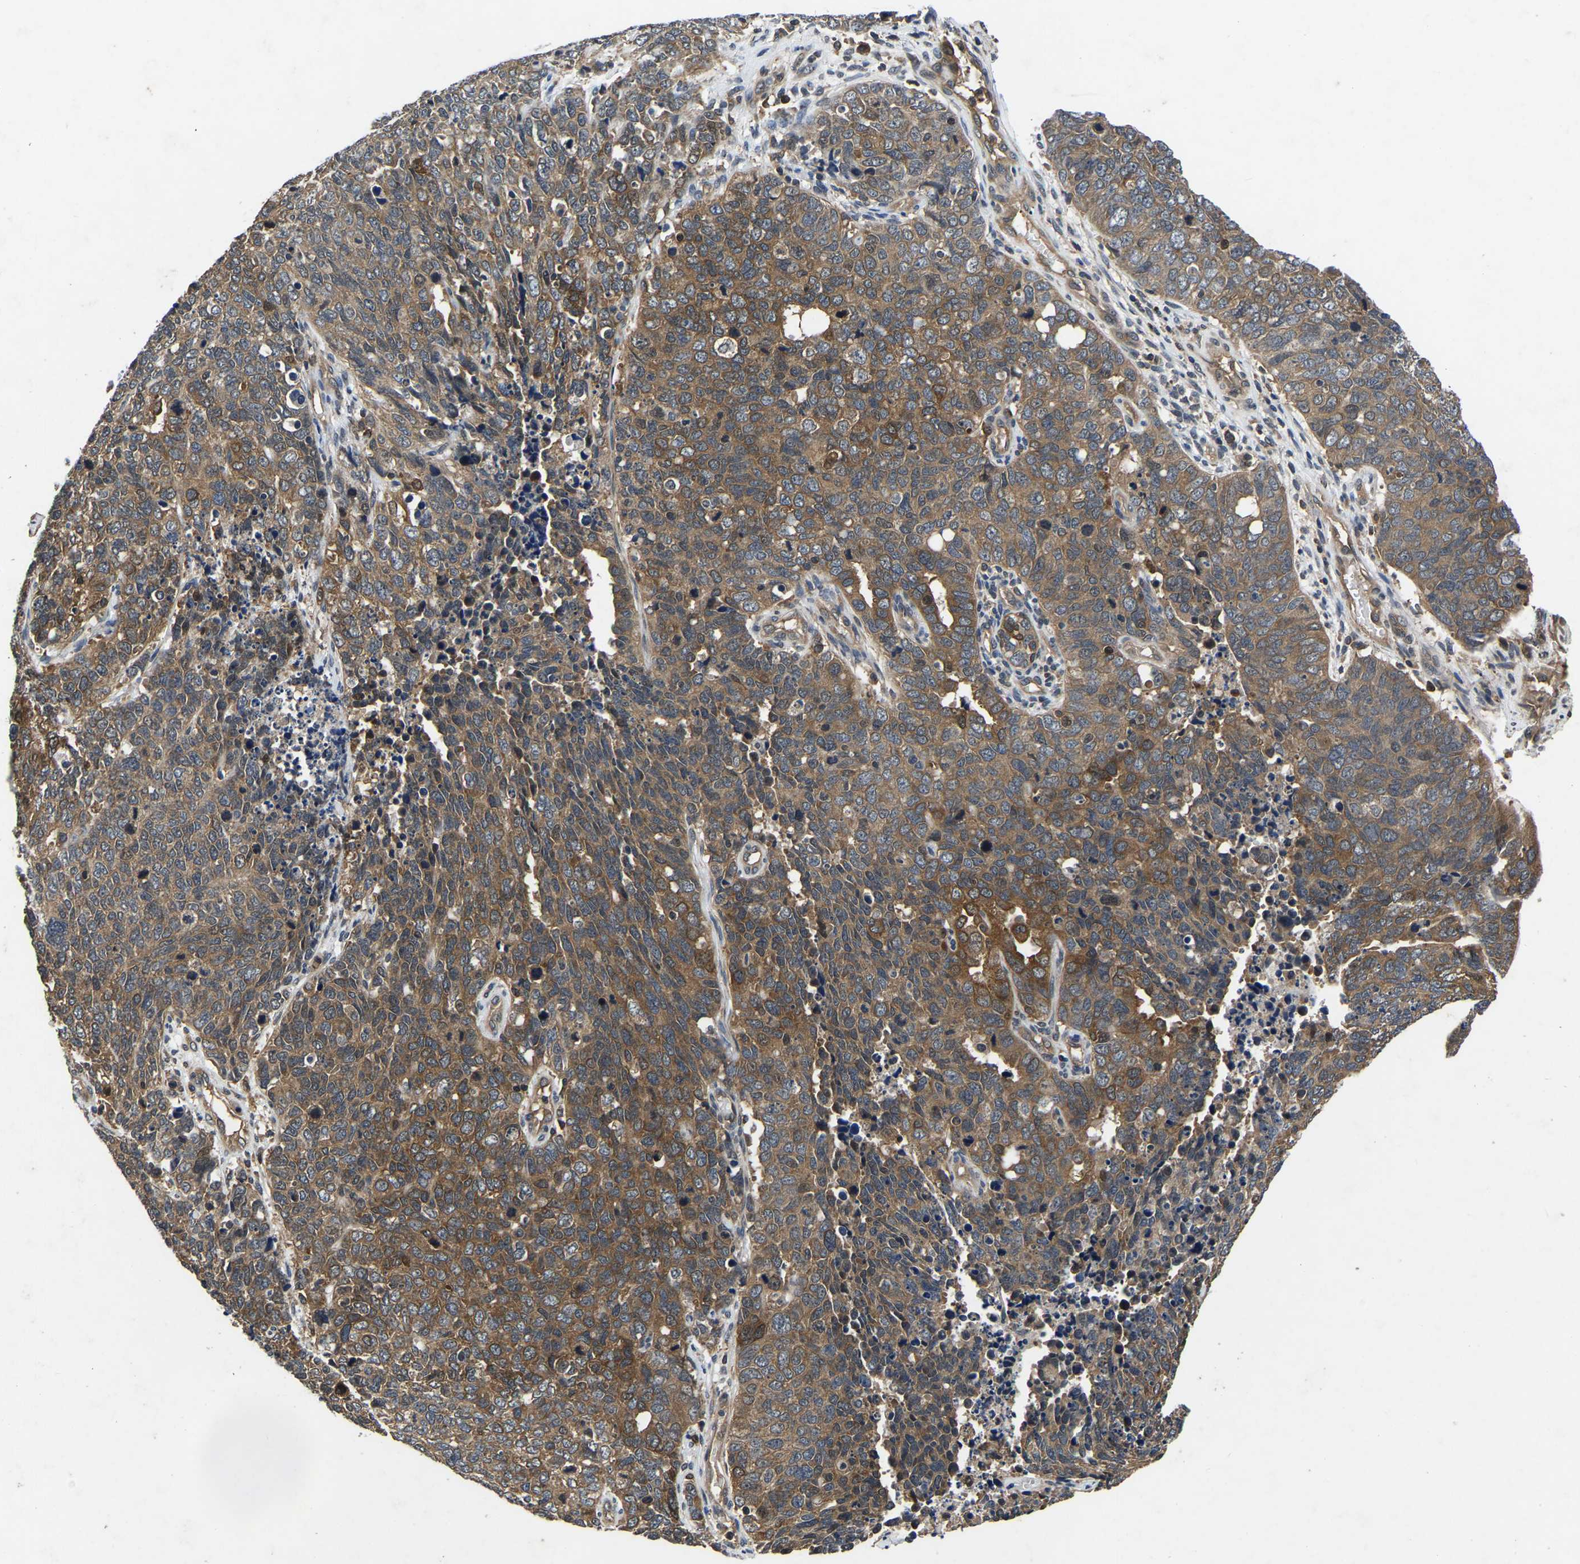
{"staining": {"intensity": "moderate", "quantity": ">75%", "location": "cytoplasmic/membranous"}, "tissue": "cervical cancer", "cell_type": "Tumor cells", "image_type": "cancer", "snomed": [{"axis": "morphology", "description": "Squamous cell carcinoma, NOS"}, {"axis": "topography", "description": "Cervix"}], "caption": "Human cervical cancer (squamous cell carcinoma) stained with a brown dye reveals moderate cytoplasmic/membranous positive expression in approximately >75% of tumor cells.", "gene": "FGD5", "patient": {"sex": "female", "age": 63}}